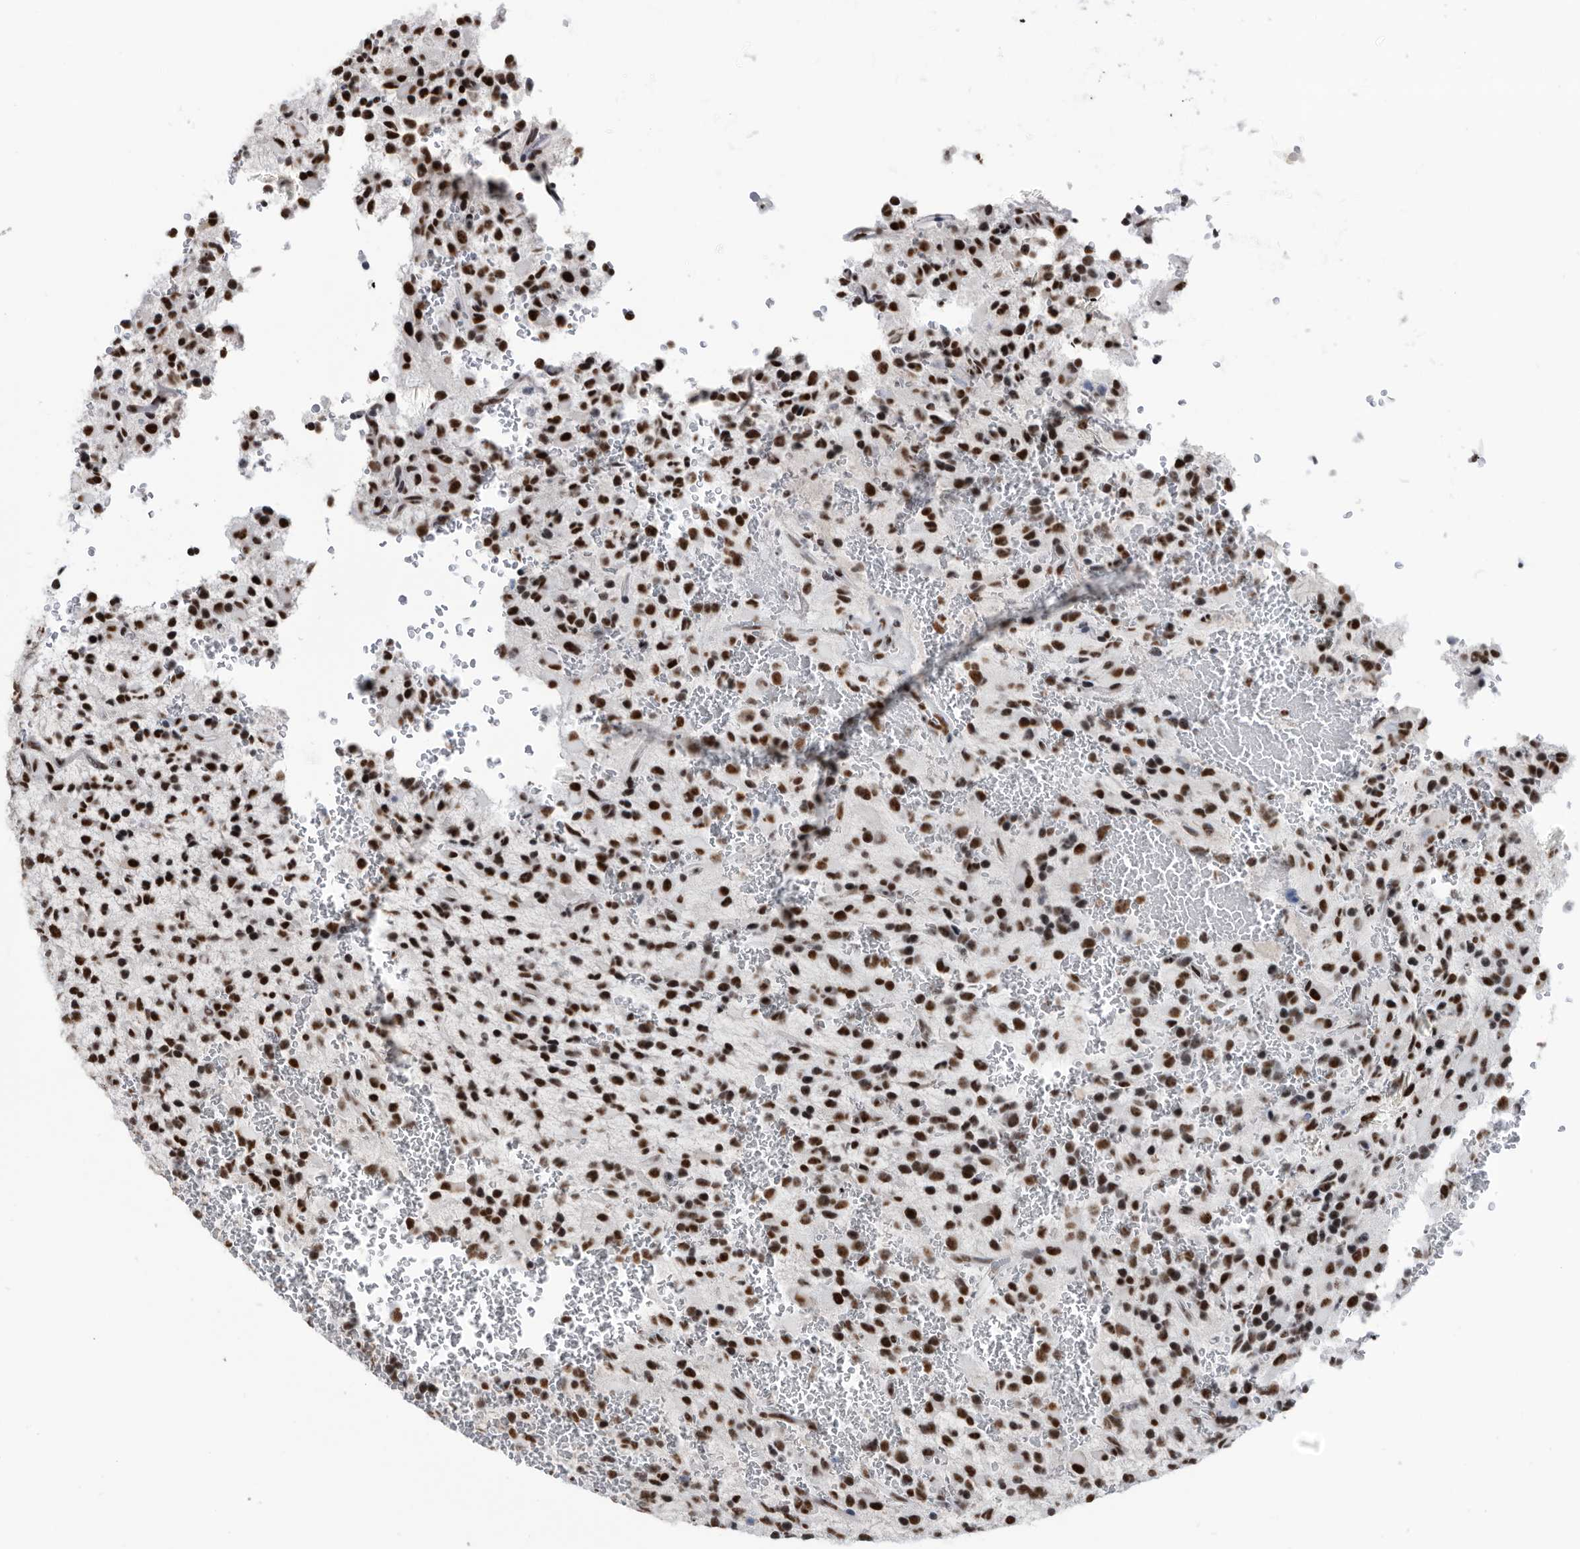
{"staining": {"intensity": "strong", "quantity": ">75%", "location": "nuclear"}, "tissue": "glioma", "cell_type": "Tumor cells", "image_type": "cancer", "snomed": [{"axis": "morphology", "description": "Glioma, malignant, High grade"}, {"axis": "topography", "description": "Brain"}], "caption": "Glioma tissue displays strong nuclear positivity in approximately >75% of tumor cells, visualized by immunohistochemistry.", "gene": "SF3A1", "patient": {"sex": "male", "age": 34}}